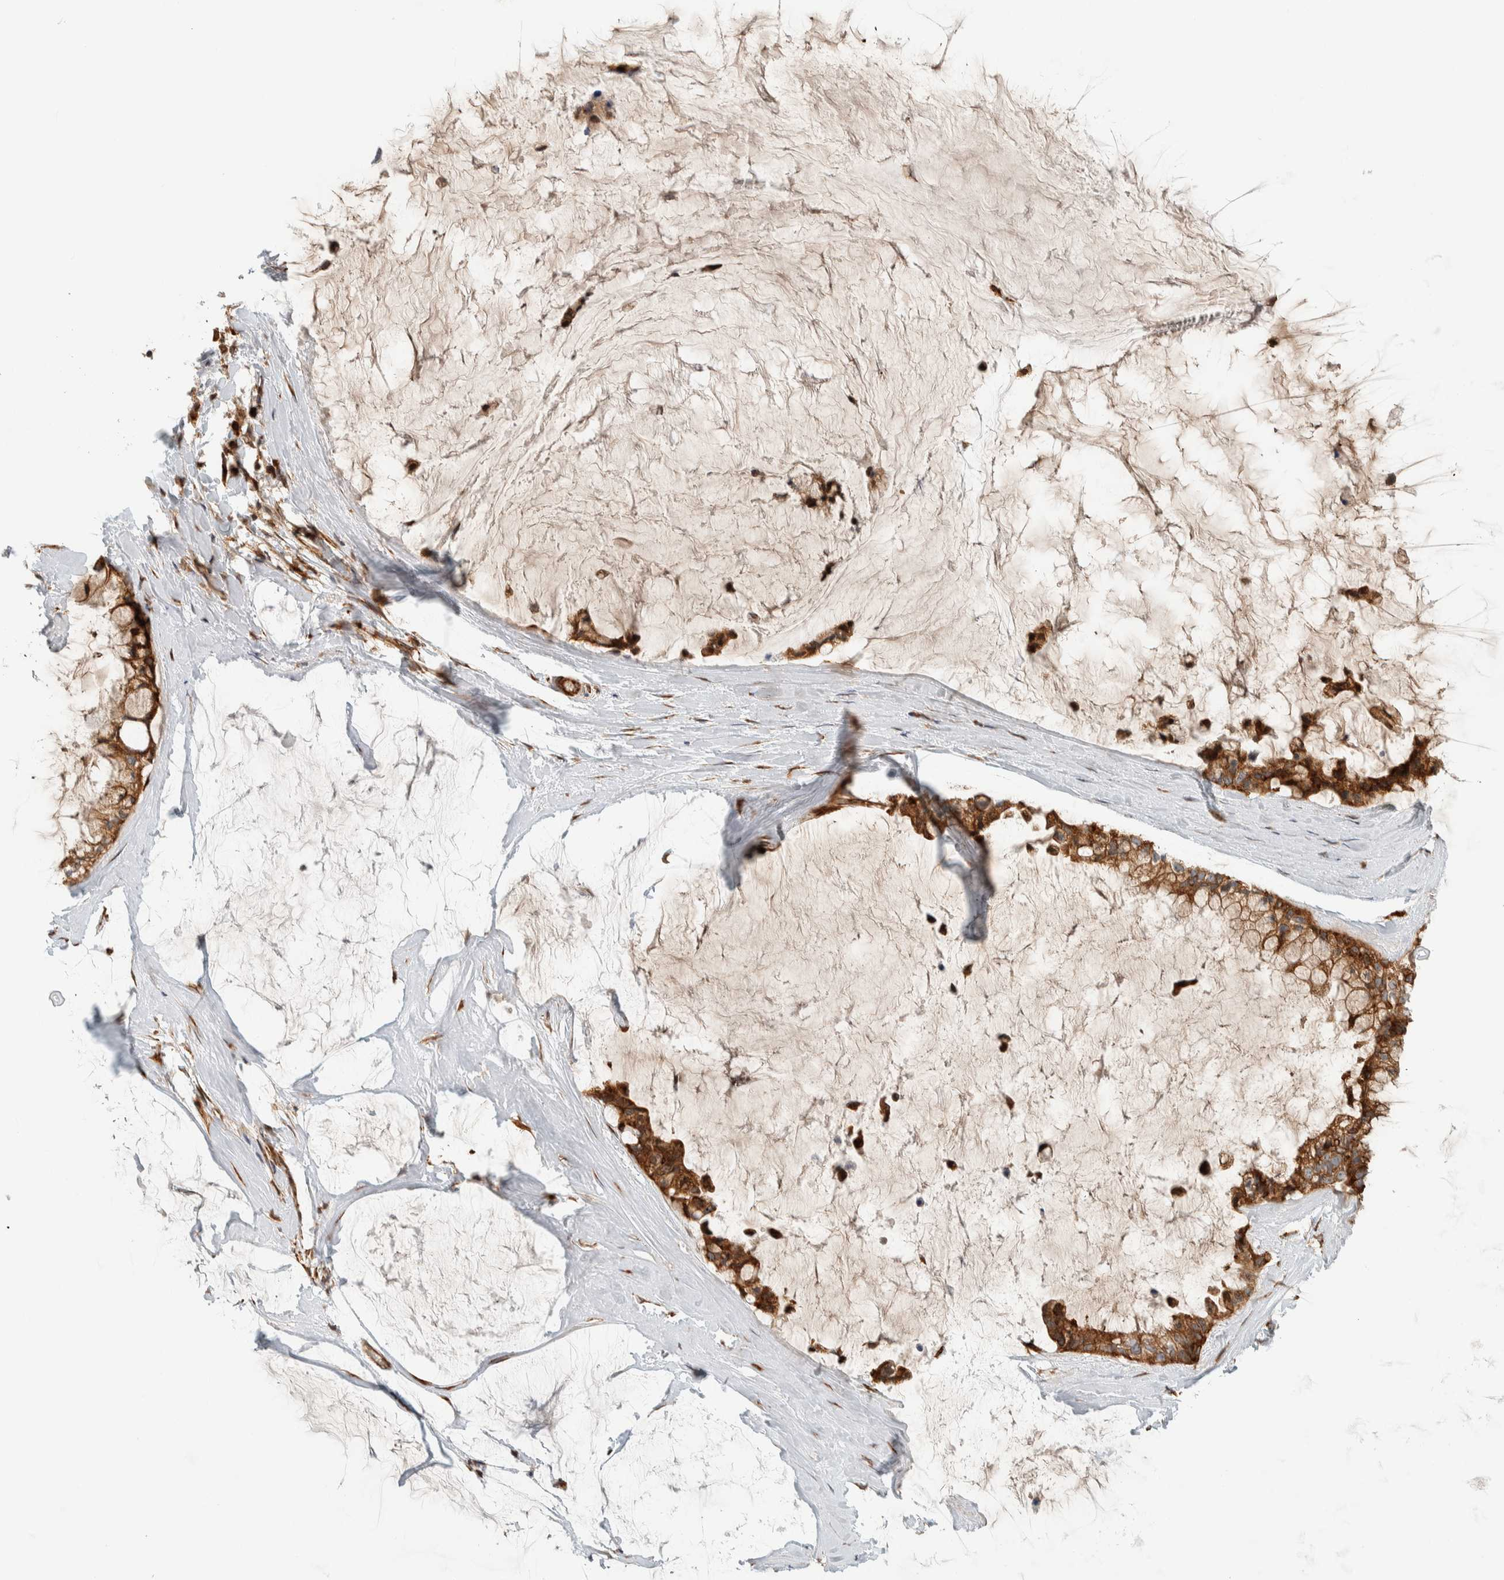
{"staining": {"intensity": "strong", "quantity": ">75%", "location": "cytoplasmic/membranous"}, "tissue": "ovarian cancer", "cell_type": "Tumor cells", "image_type": "cancer", "snomed": [{"axis": "morphology", "description": "Cystadenocarcinoma, mucinous, NOS"}, {"axis": "topography", "description": "Ovary"}], "caption": "About >75% of tumor cells in ovarian mucinous cystadenocarcinoma exhibit strong cytoplasmic/membranous protein staining as visualized by brown immunohistochemical staining.", "gene": "LLGL2", "patient": {"sex": "female", "age": 39}}